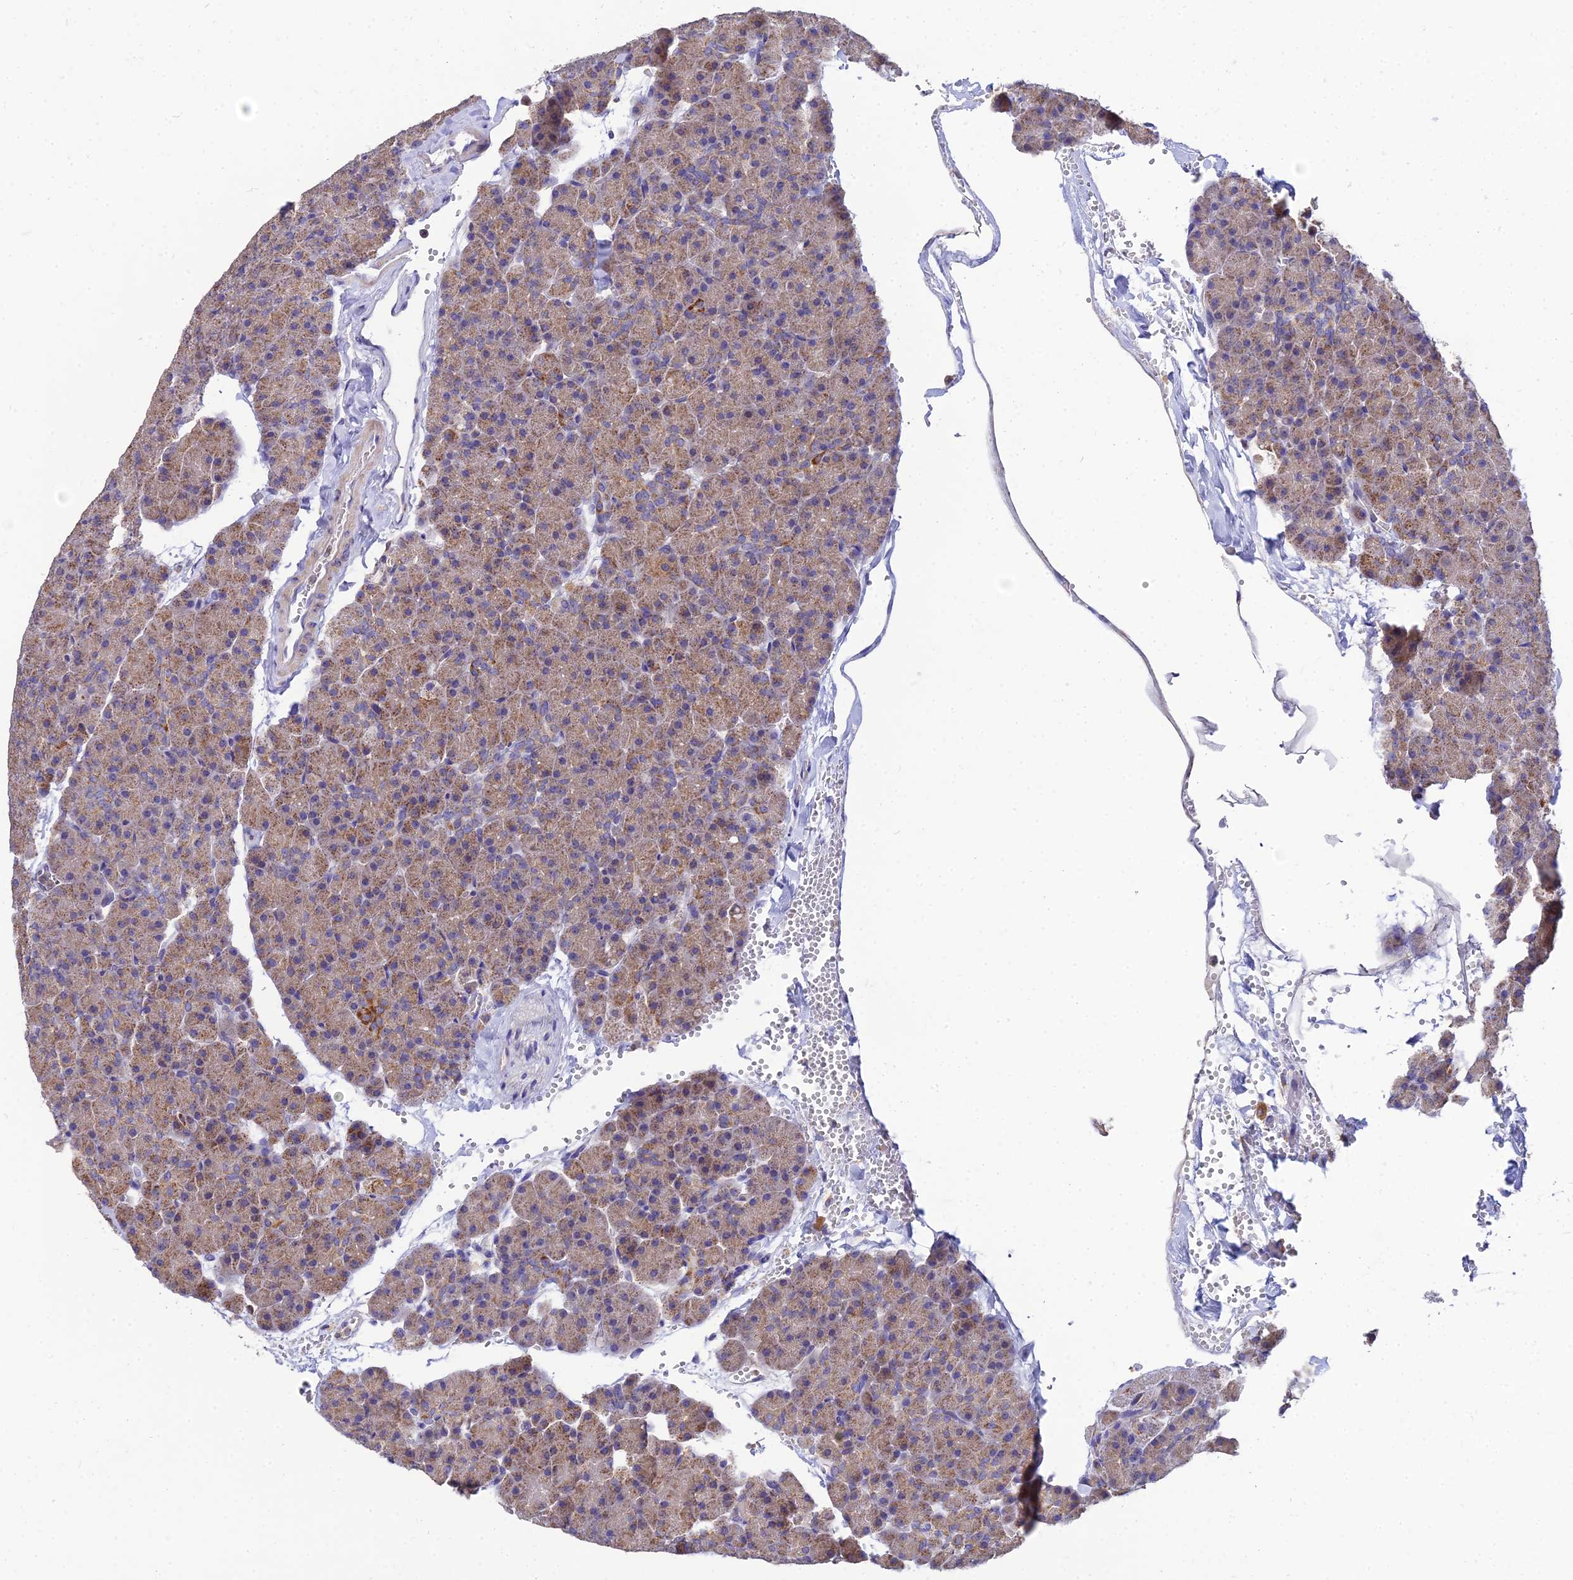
{"staining": {"intensity": "moderate", "quantity": ">75%", "location": "cytoplasmic/membranous"}, "tissue": "pancreas", "cell_type": "Exocrine glandular cells", "image_type": "normal", "snomed": [{"axis": "morphology", "description": "Normal tissue, NOS"}, {"axis": "topography", "description": "Pancreas"}], "caption": "IHC micrograph of normal pancreas stained for a protein (brown), which demonstrates medium levels of moderate cytoplasmic/membranous positivity in about >75% of exocrine glandular cells.", "gene": "ARL8A", "patient": {"sex": "male", "age": 36}}